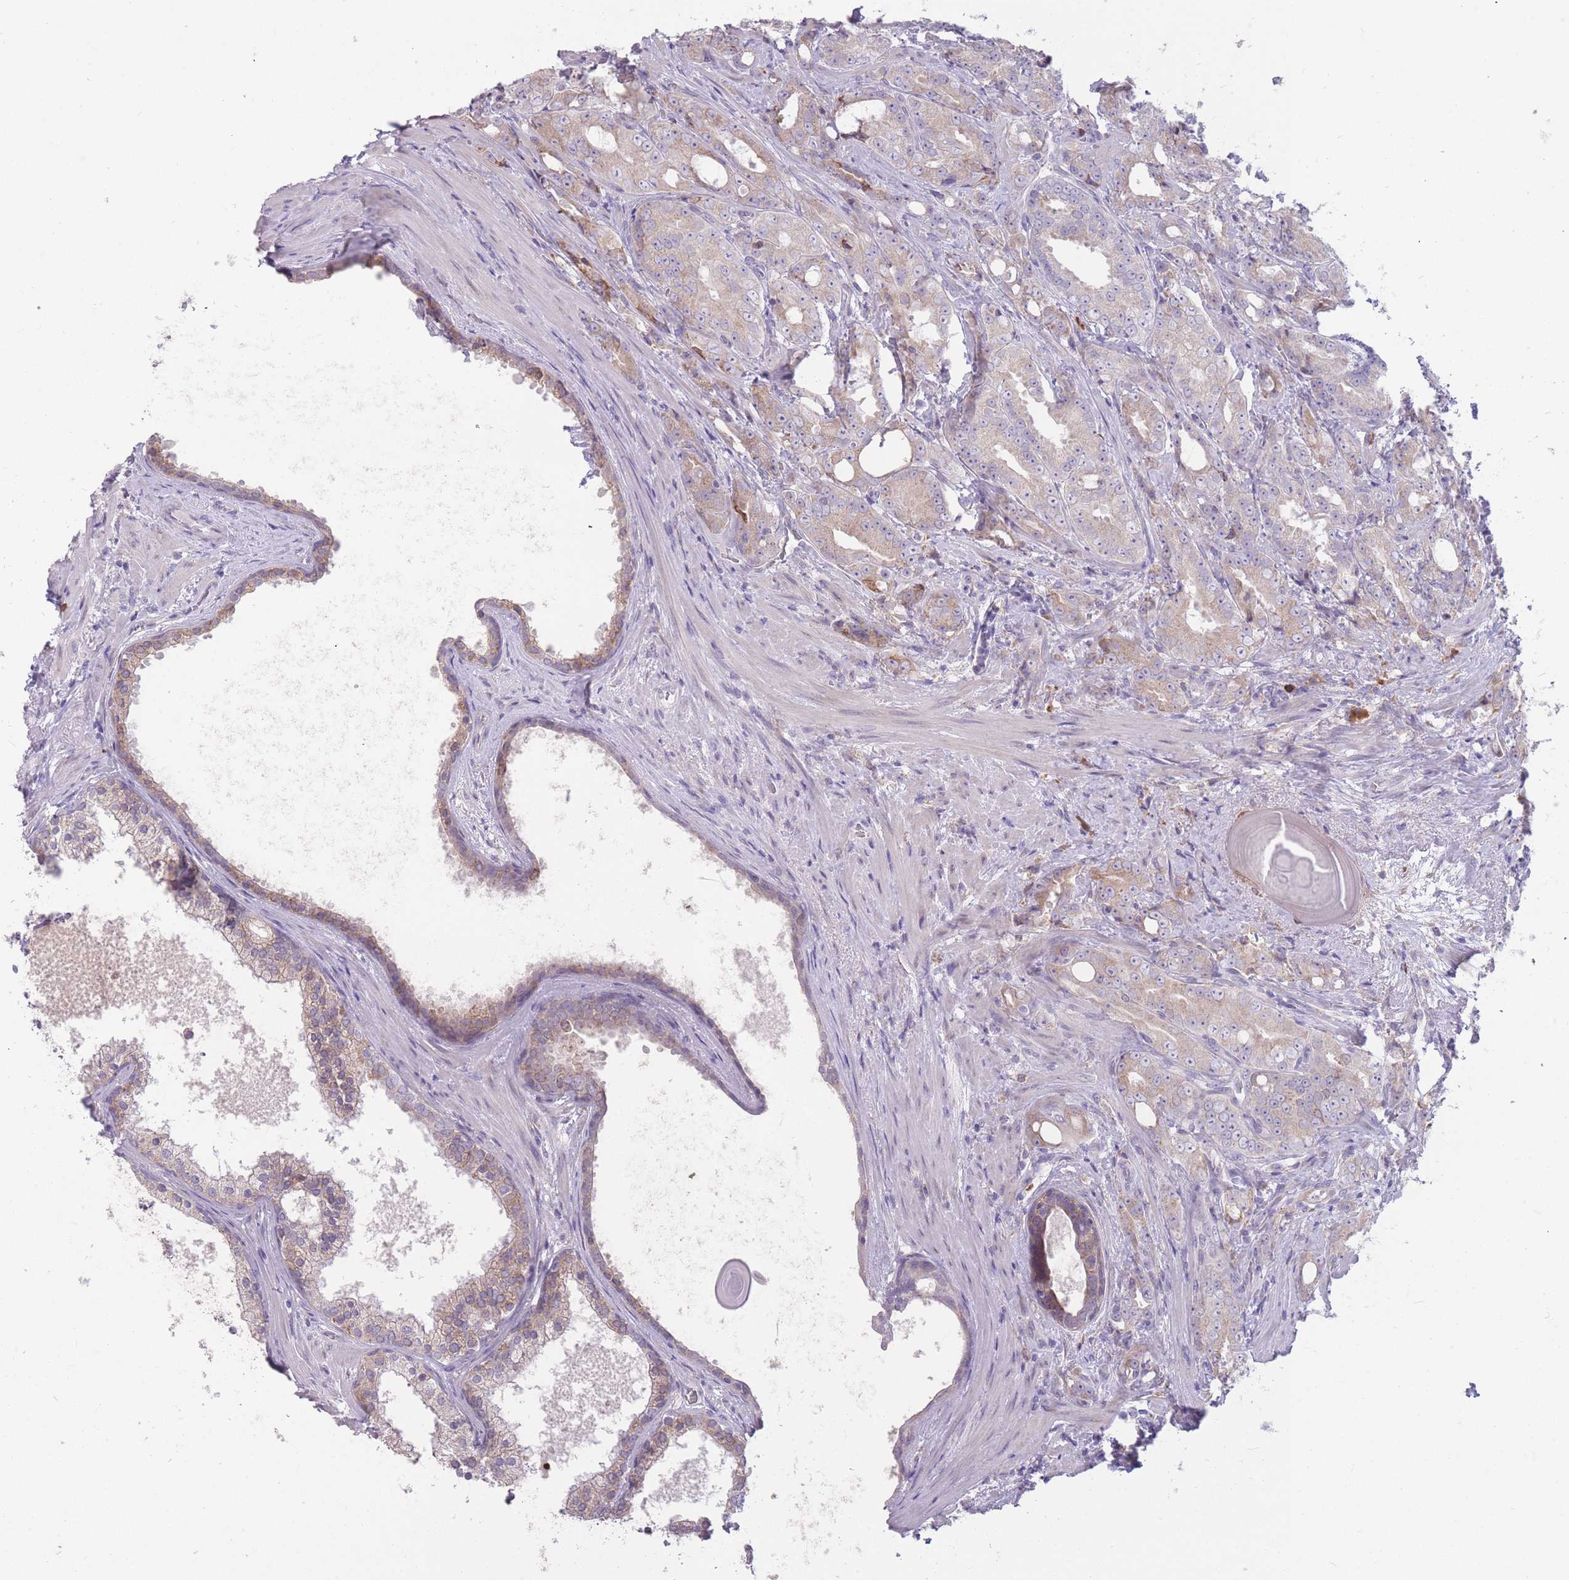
{"staining": {"intensity": "weak", "quantity": "25%-75%", "location": "cytoplasmic/membranous"}, "tissue": "prostate cancer", "cell_type": "Tumor cells", "image_type": "cancer", "snomed": [{"axis": "morphology", "description": "Adenocarcinoma, High grade"}, {"axis": "topography", "description": "Prostate"}], "caption": "Tumor cells display low levels of weak cytoplasmic/membranous staining in approximately 25%-75% of cells in human prostate adenocarcinoma (high-grade).", "gene": "TRAPPC5", "patient": {"sex": "male", "age": 69}}